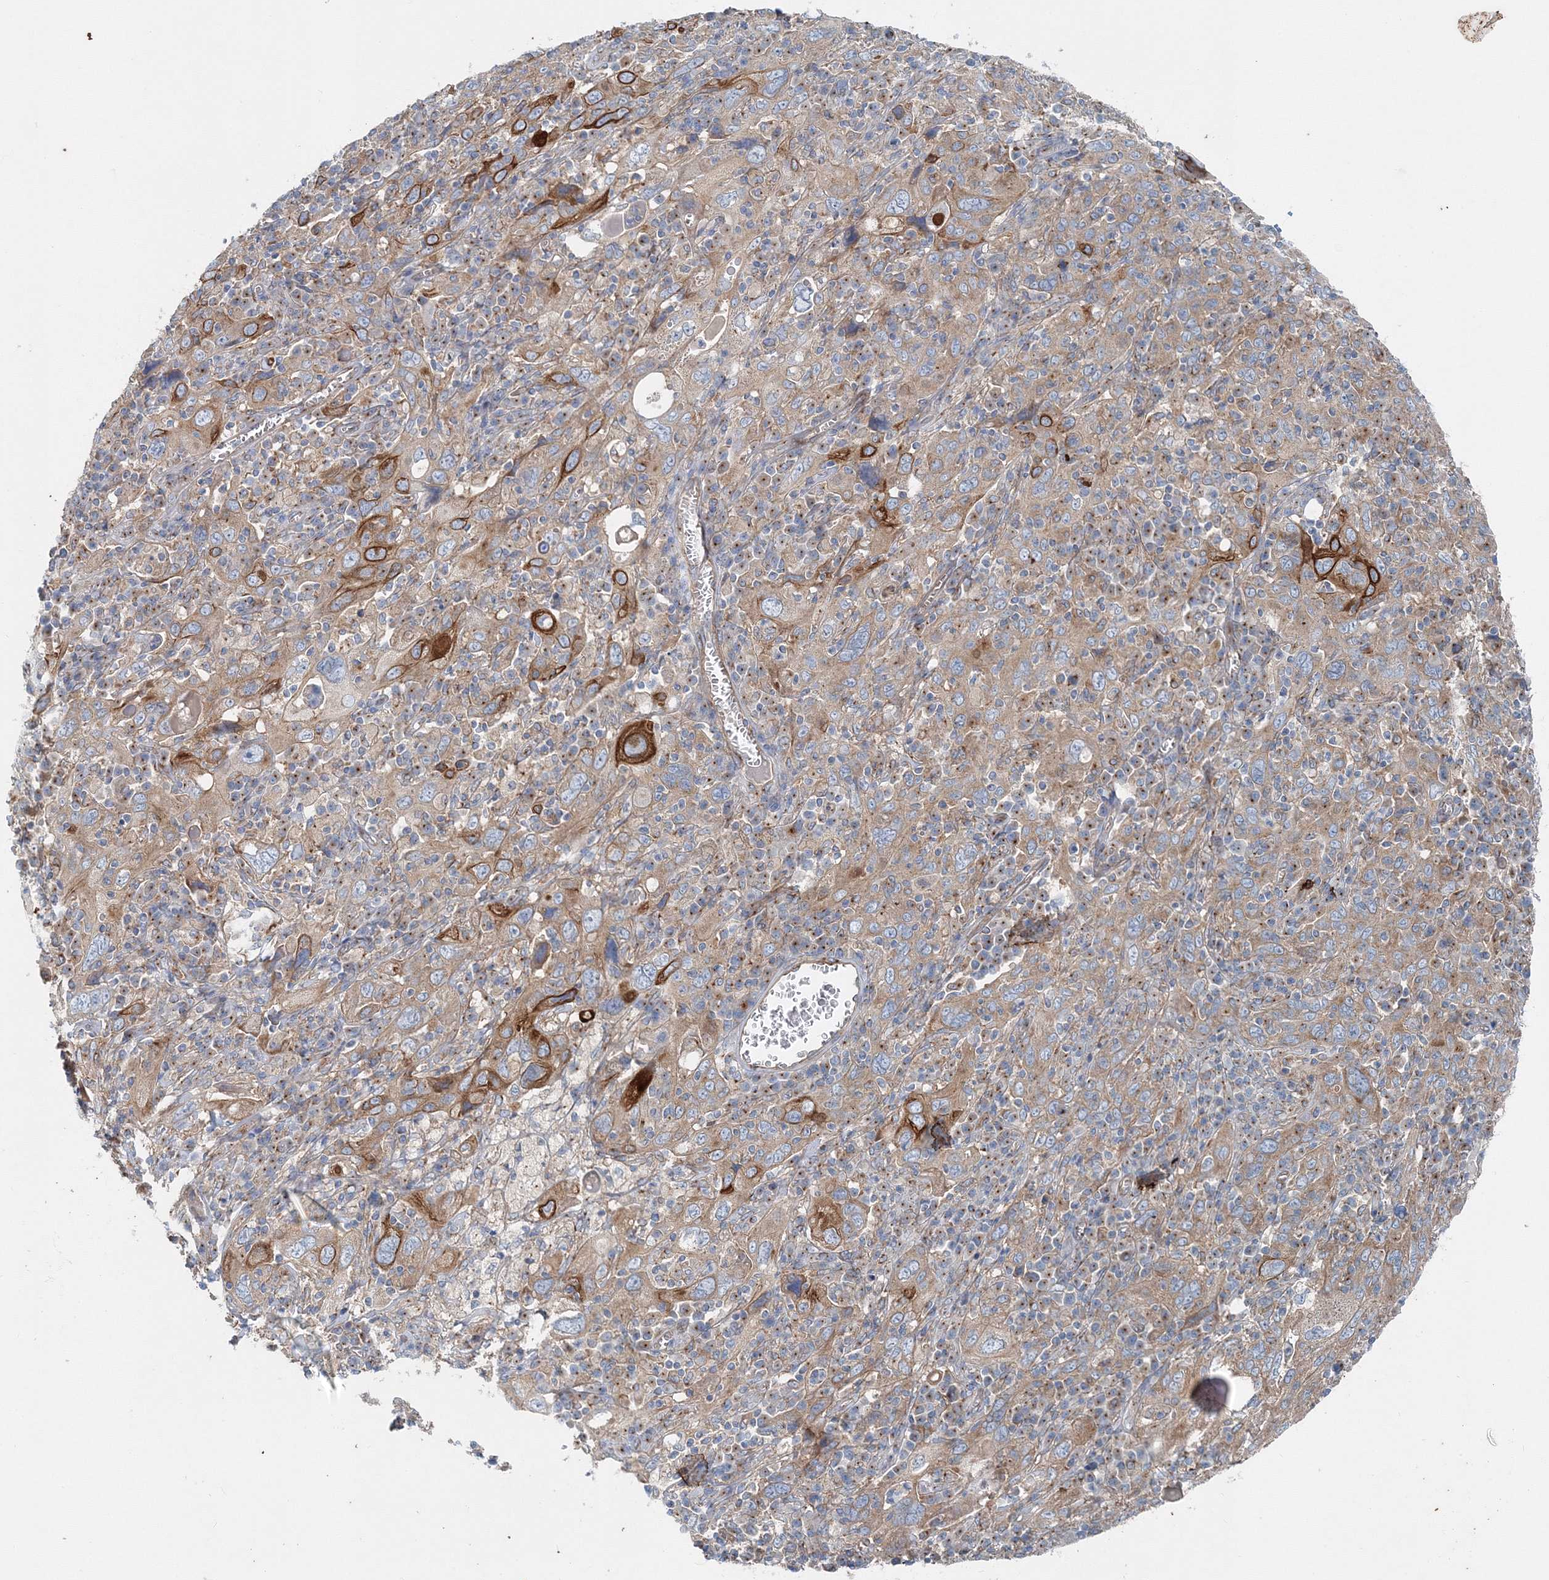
{"staining": {"intensity": "moderate", "quantity": ">75%", "location": "cytoplasmic/membranous"}, "tissue": "cervical cancer", "cell_type": "Tumor cells", "image_type": "cancer", "snomed": [{"axis": "morphology", "description": "Squamous cell carcinoma, NOS"}, {"axis": "topography", "description": "Cervix"}], "caption": "Immunohistochemical staining of human cervical cancer shows medium levels of moderate cytoplasmic/membranous protein positivity in about >75% of tumor cells.", "gene": "MPHOSPH9", "patient": {"sex": "female", "age": 46}}